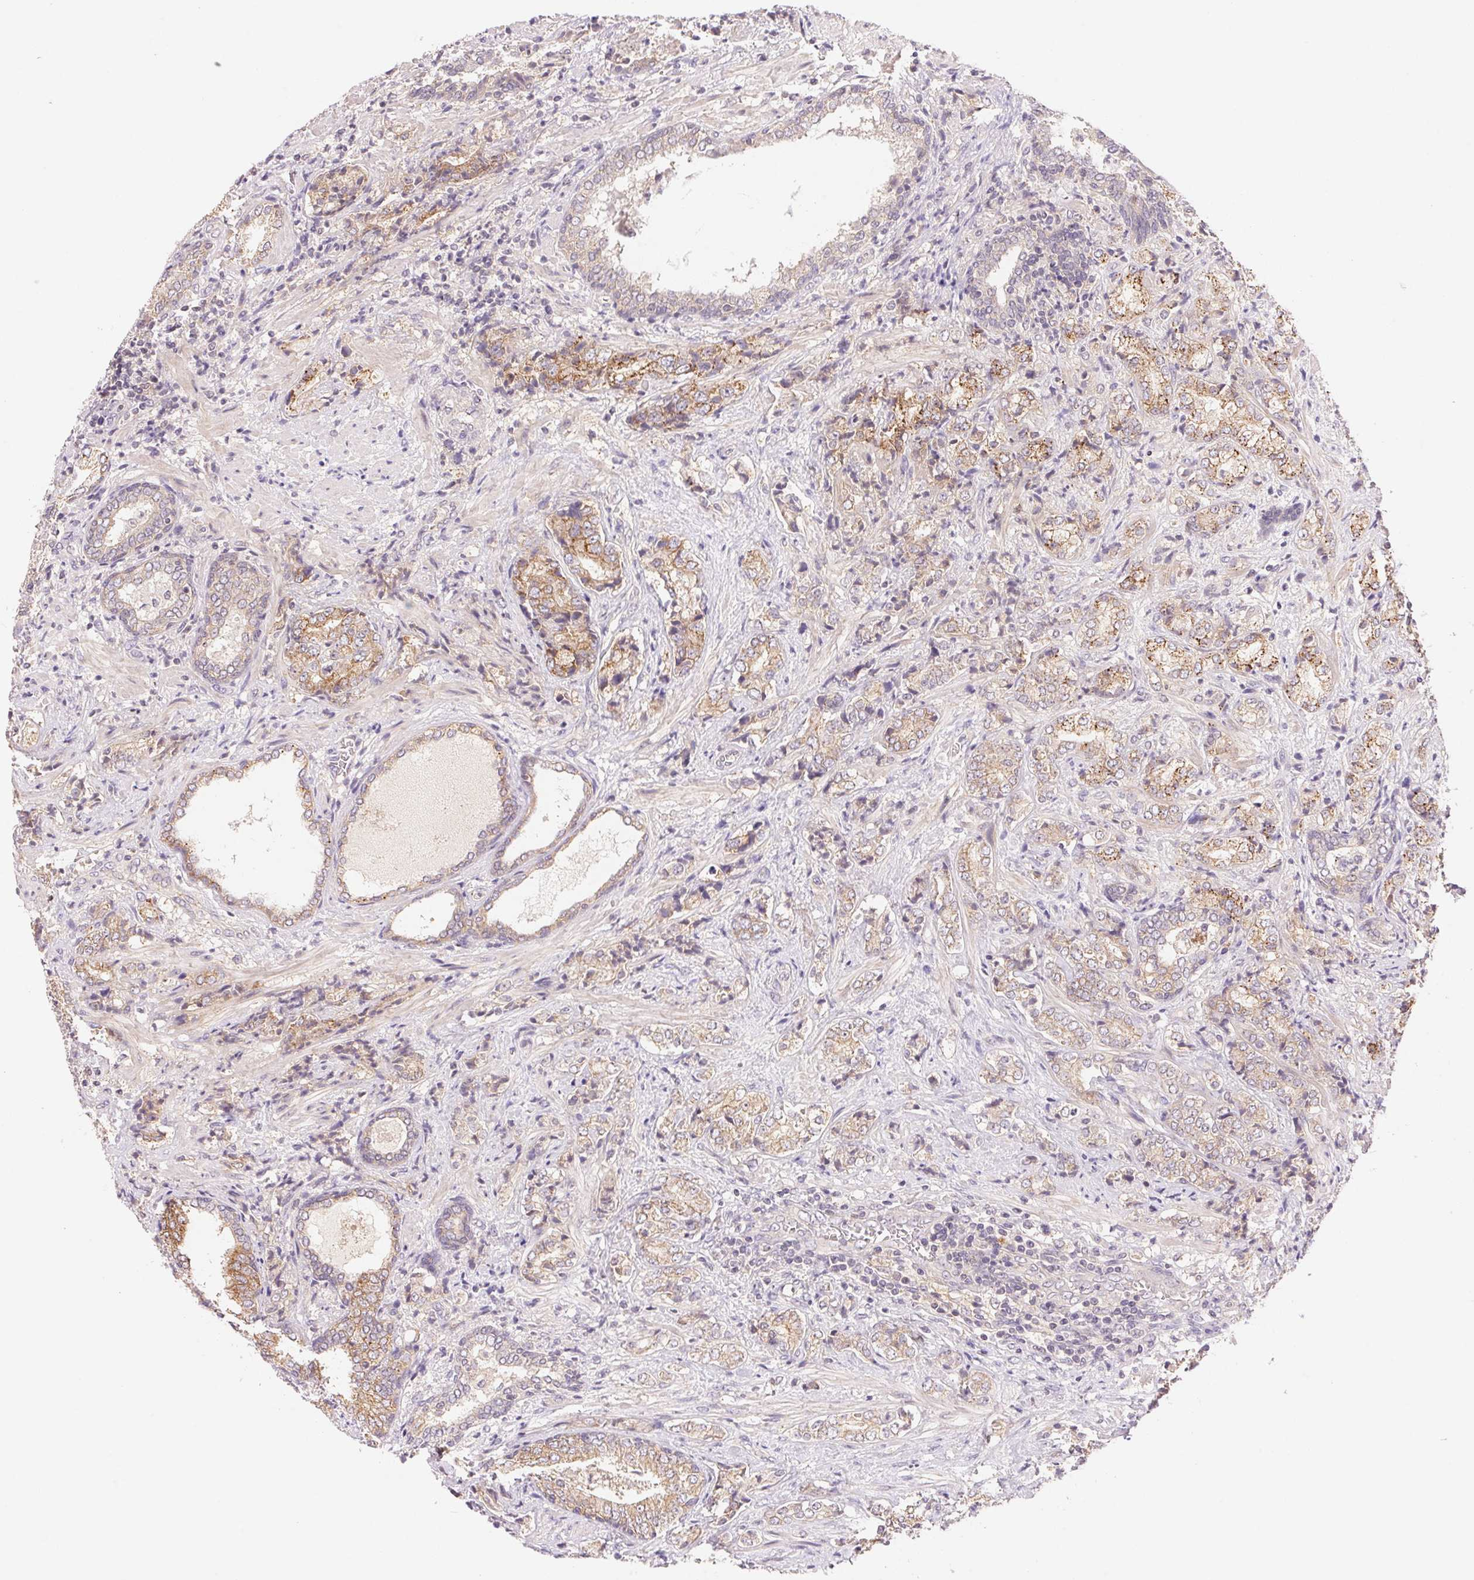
{"staining": {"intensity": "moderate", "quantity": ">75%", "location": "cytoplasmic/membranous"}, "tissue": "prostate cancer", "cell_type": "Tumor cells", "image_type": "cancer", "snomed": [{"axis": "morphology", "description": "Adenocarcinoma, High grade"}, {"axis": "topography", "description": "Prostate"}], "caption": "Immunohistochemical staining of human adenocarcinoma (high-grade) (prostate) demonstrates medium levels of moderate cytoplasmic/membranous protein staining in approximately >75% of tumor cells. The staining is performed using DAB (3,3'-diaminobenzidine) brown chromogen to label protein expression. The nuclei are counter-stained blue using hematoxylin.", "gene": "BNIP5", "patient": {"sex": "male", "age": 62}}